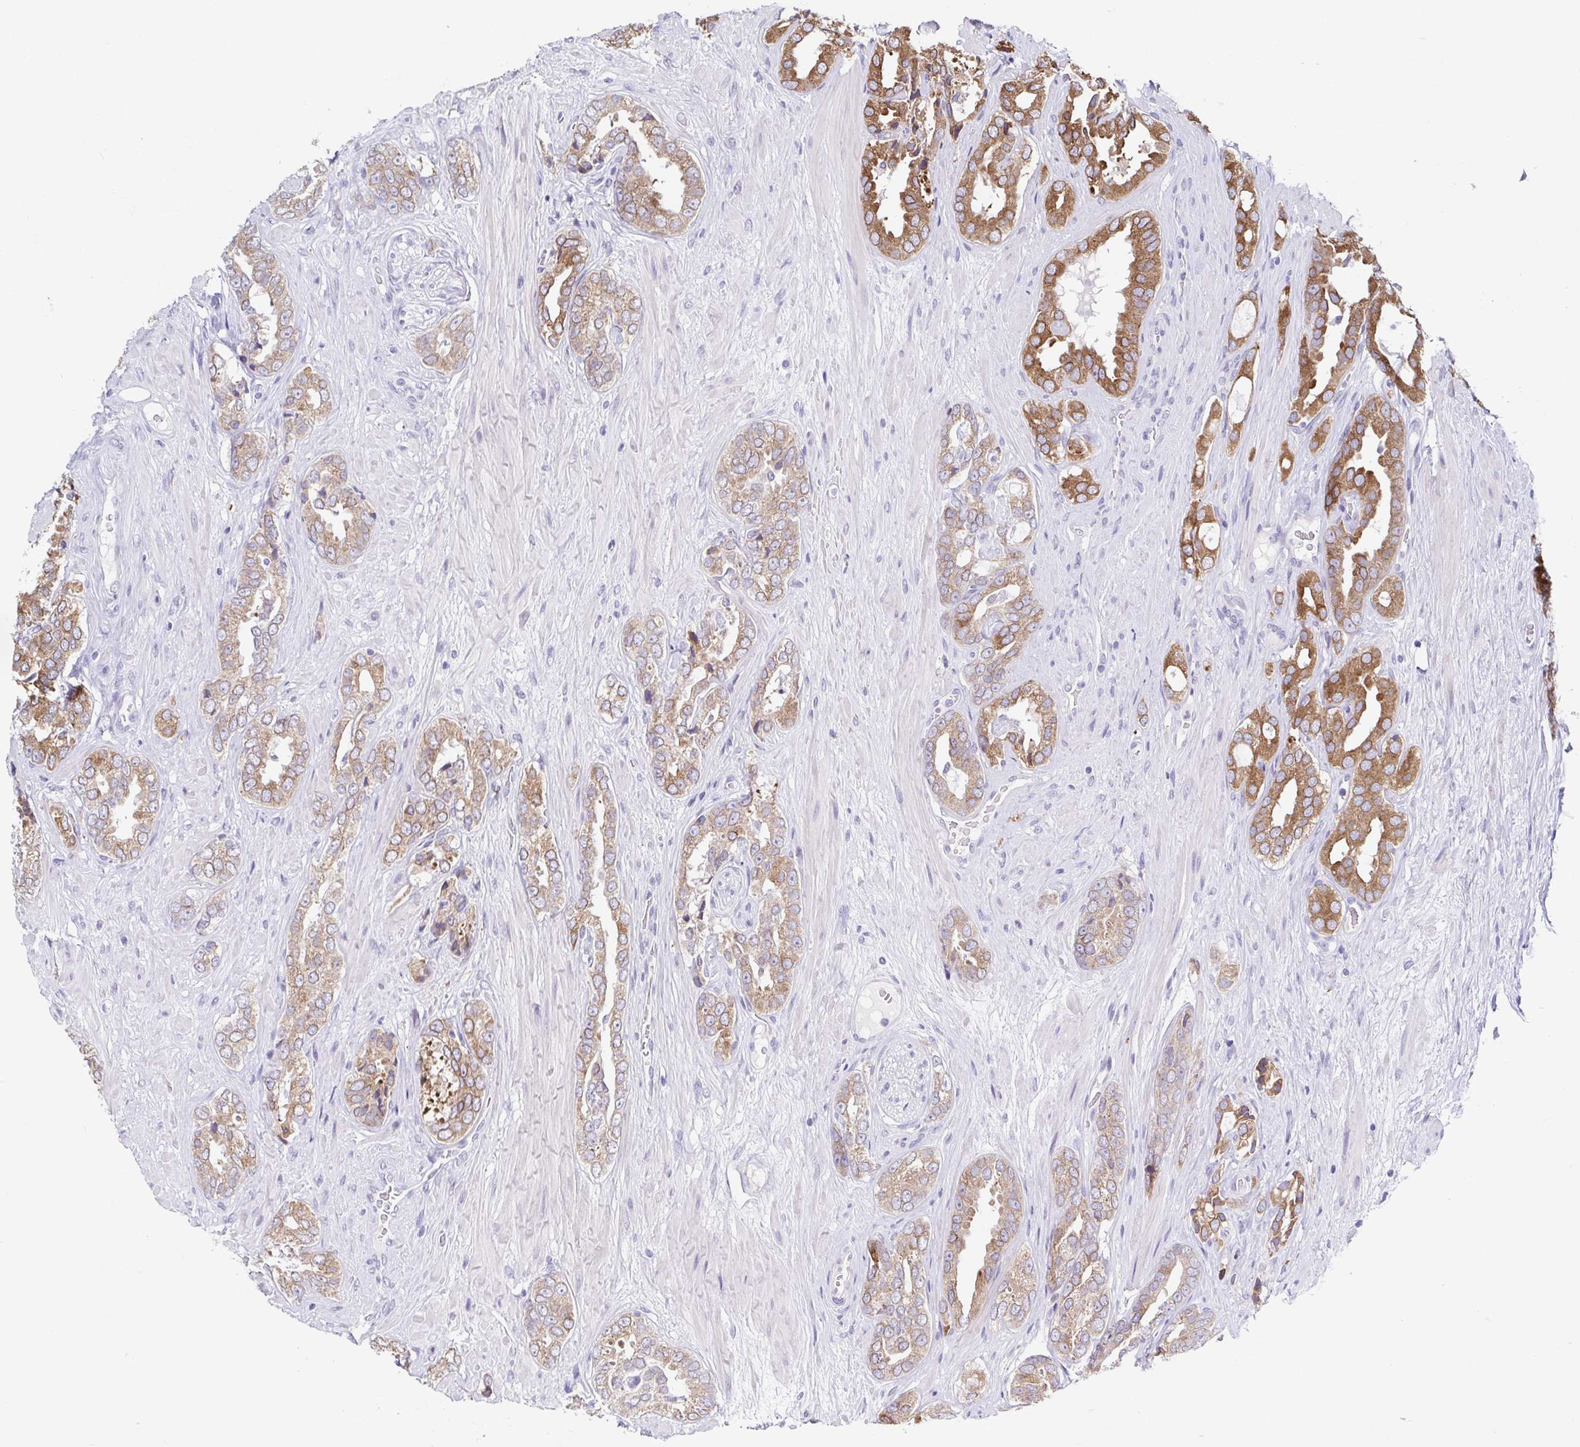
{"staining": {"intensity": "moderate", "quantity": ">75%", "location": "cytoplasmic/membranous"}, "tissue": "prostate cancer", "cell_type": "Tumor cells", "image_type": "cancer", "snomed": [{"axis": "morphology", "description": "Adenocarcinoma, High grade"}, {"axis": "topography", "description": "Prostate"}], "caption": "IHC histopathology image of neoplastic tissue: prostate cancer (adenocarcinoma (high-grade)) stained using immunohistochemistry exhibits medium levels of moderate protein expression localized specifically in the cytoplasmic/membranous of tumor cells, appearing as a cytoplasmic/membranous brown color.", "gene": "RDH11", "patient": {"sex": "male", "age": 71}}